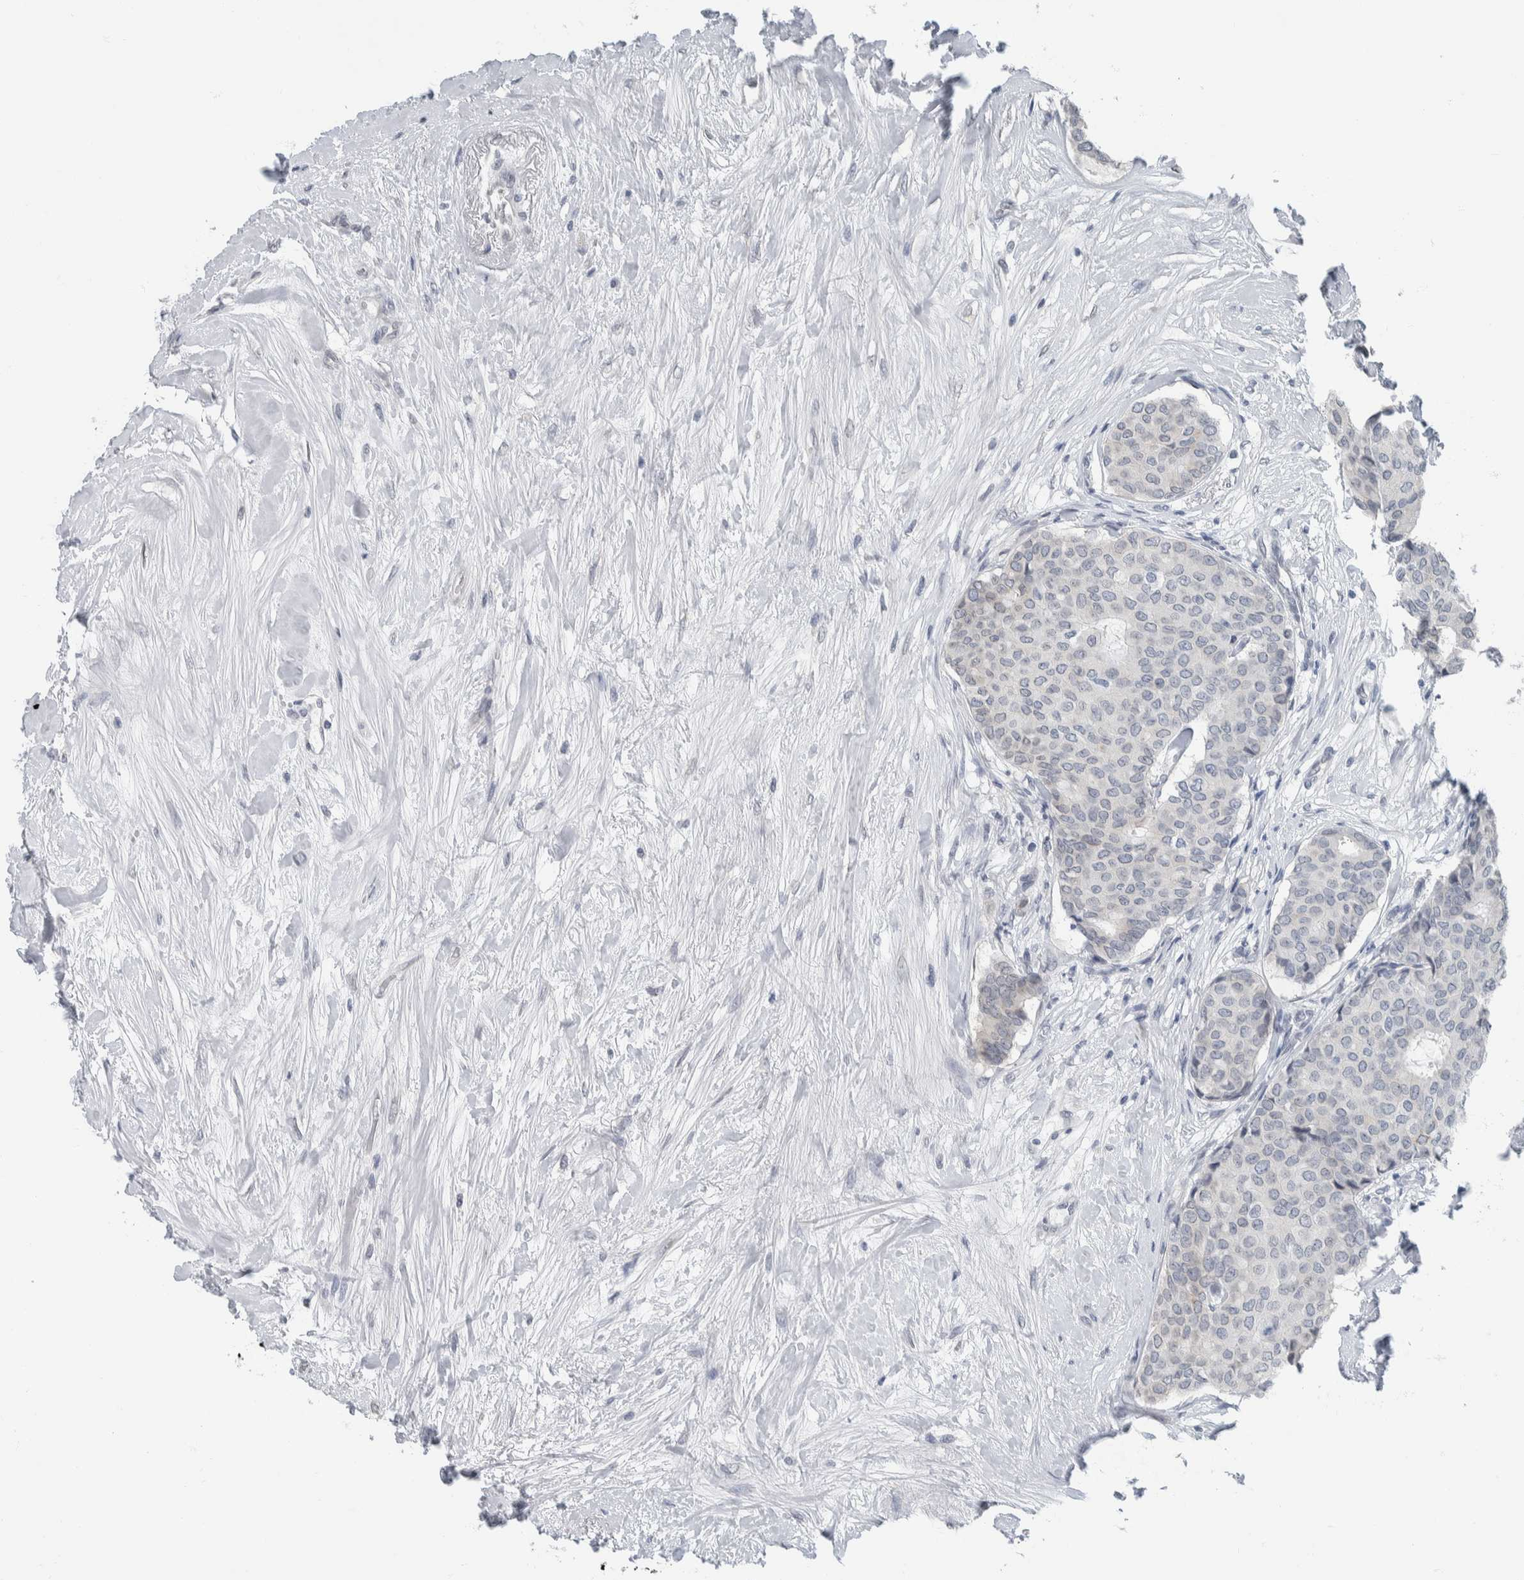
{"staining": {"intensity": "negative", "quantity": "none", "location": "none"}, "tissue": "breast cancer", "cell_type": "Tumor cells", "image_type": "cancer", "snomed": [{"axis": "morphology", "description": "Duct carcinoma"}, {"axis": "topography", "description": "Breast"}], "caption": "Immunohistochemistry (IHC) histopathology image of human breast cancer stained for a protein (brown), which exhibits no positivity in tumor cells.", "gene": "NEFM", "patient": {"sex": "female", "age": 75}}